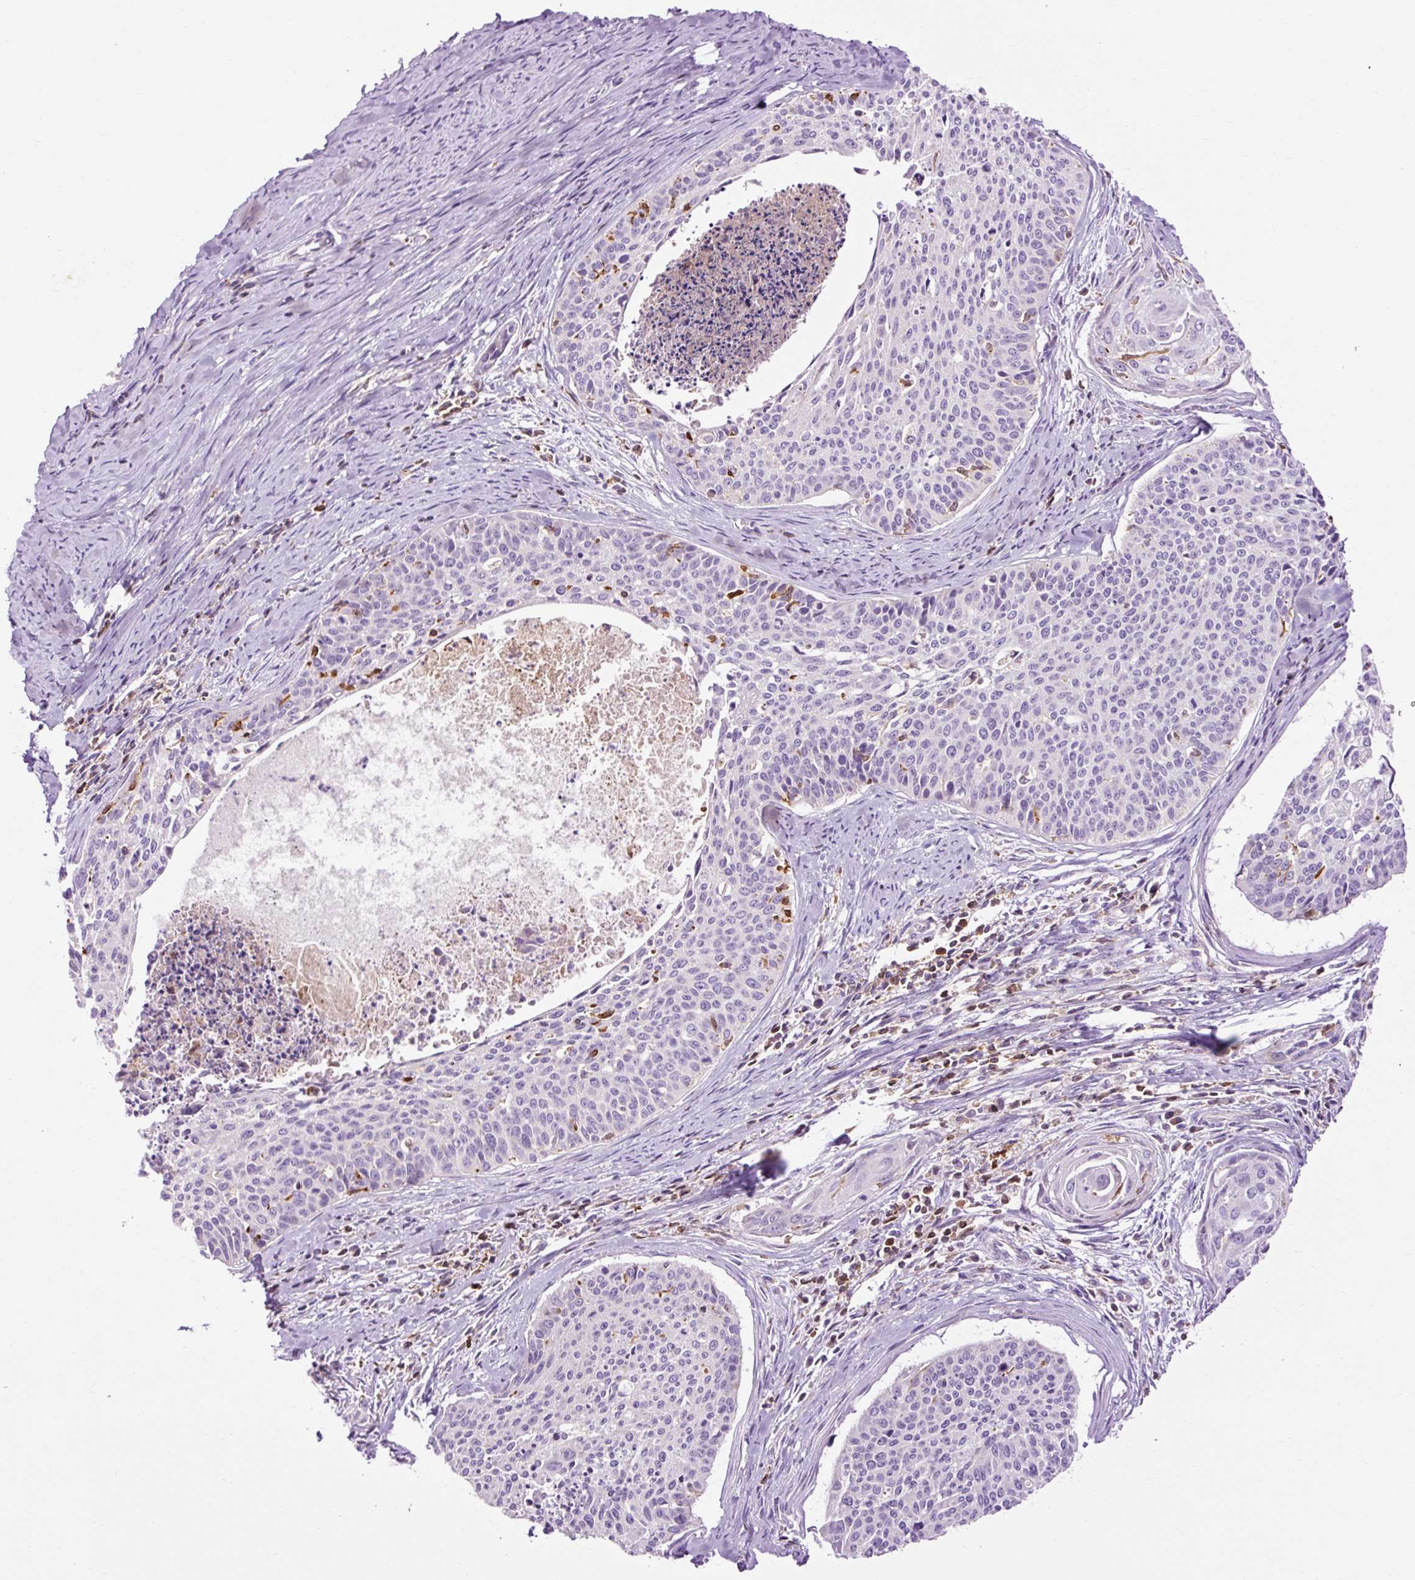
{"staining": {"intensity": "negative", "quantity": "none", "location": "none"}, "tissue": "cervical cancer", "cell_type": "Tumor cells", "image_type": "cancer", "snomed": [{"axis": "morphology", "description": "Squamous cell carcinoma, NOS"}, {"axis": "topography", "description": "Cervix"}], "caption": "There is no significant expression in tumor cells of cervical cancer. (IHC, brightfield microscopy, high magnification).", "gene": "CD83", "patient": {"sex": "female", "age": 55}}